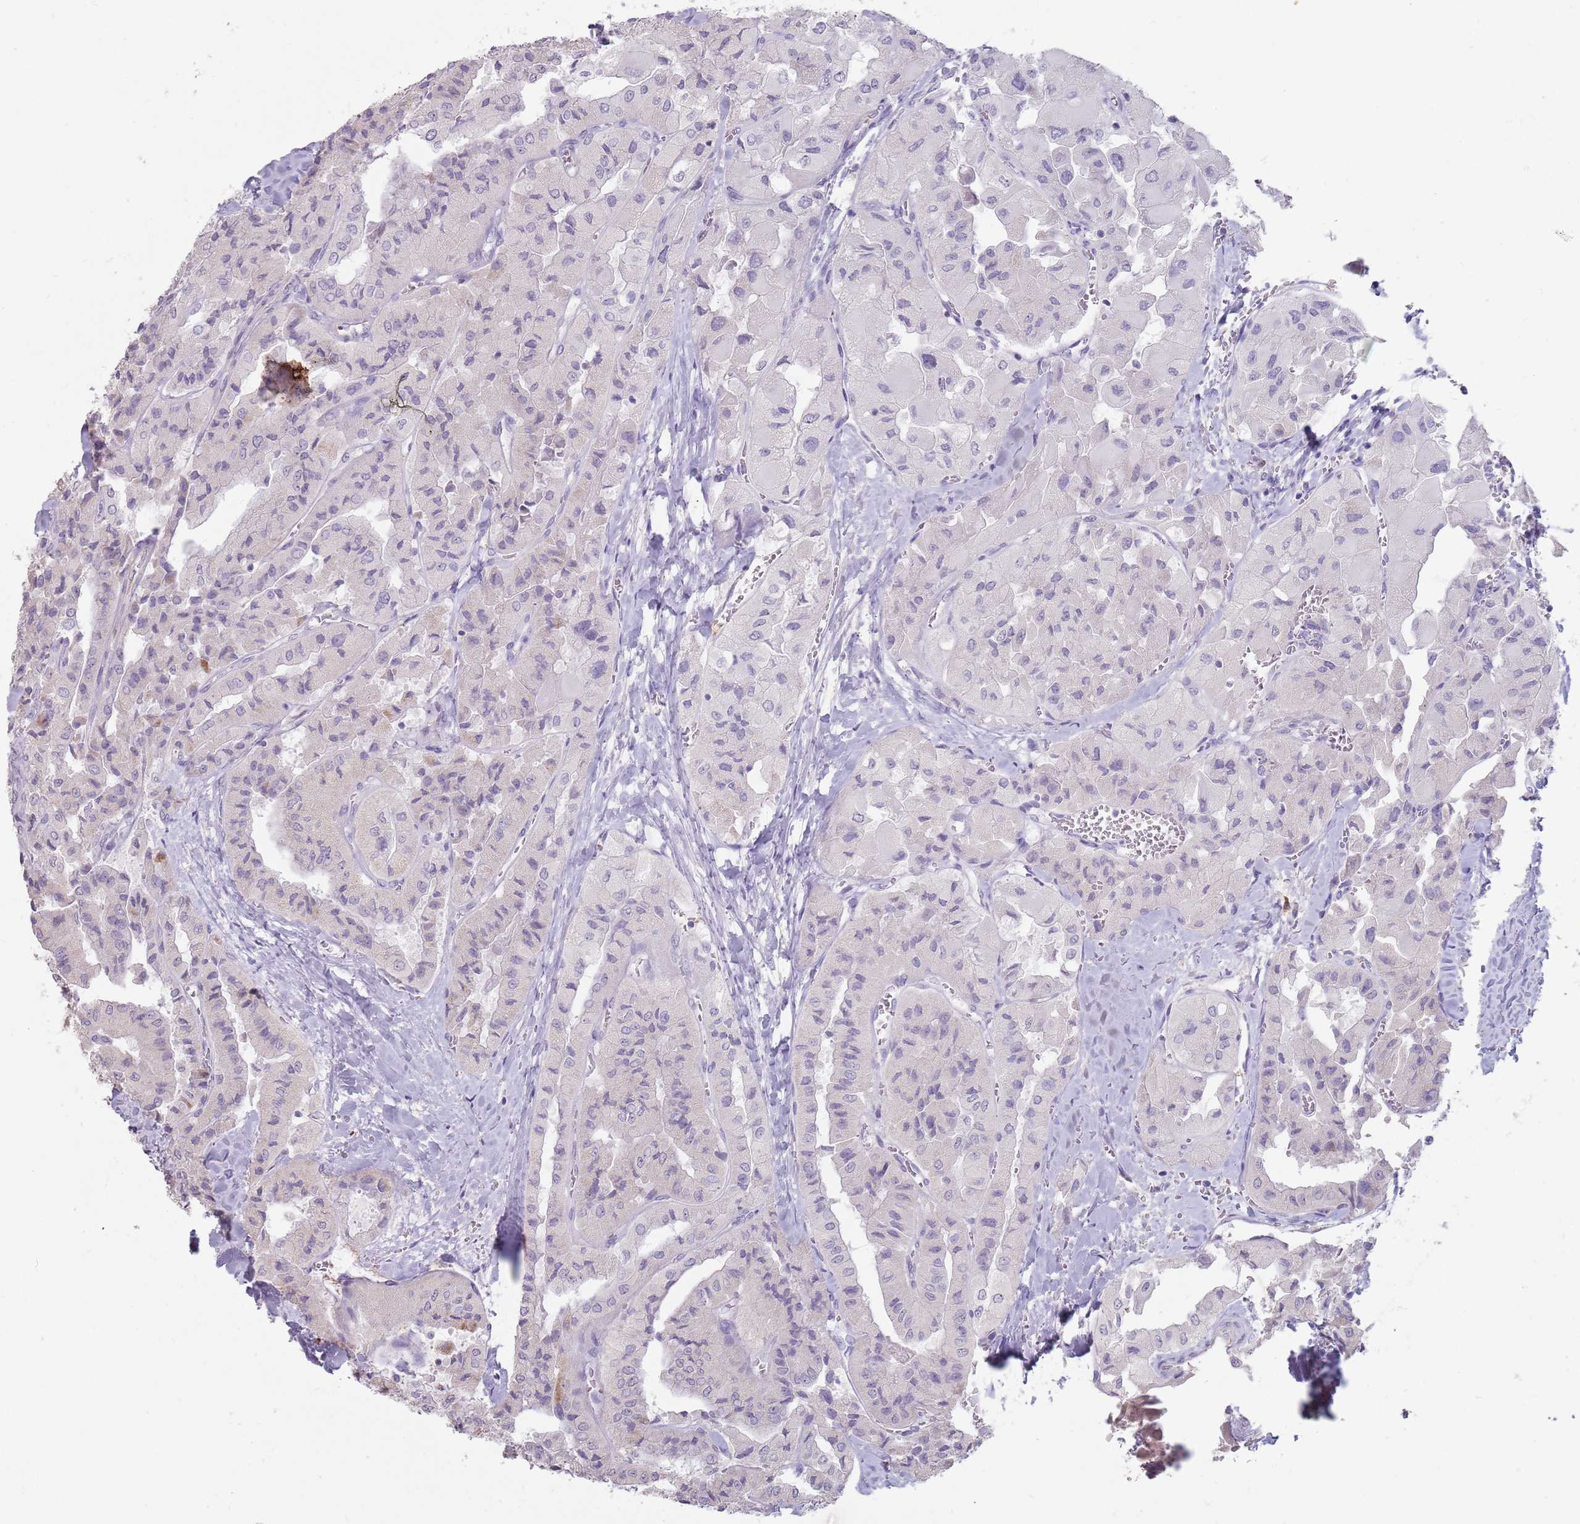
{"staining": {"intensity": "negative", "quantity": "none", "location": "none"}, "tissue": "thyroid cancer", "cell_type": "Tumor cells", "image_type": "cancer", "snomed": [{"axis": "morphology", "description": "Normal tissue, NOS"}, {"axis": "morphology", "description": "Papillary adenocarcinoma, NOS"}, {"axis": "topography", "description": "Thyroid gland"}], "caption": "Photomicrograph shows no significant protein staining in tumor cells of papillary adenocarcinoma (thyroid).", "gene": "STYK1", "patient": {"sex": "female", "age": 59}}